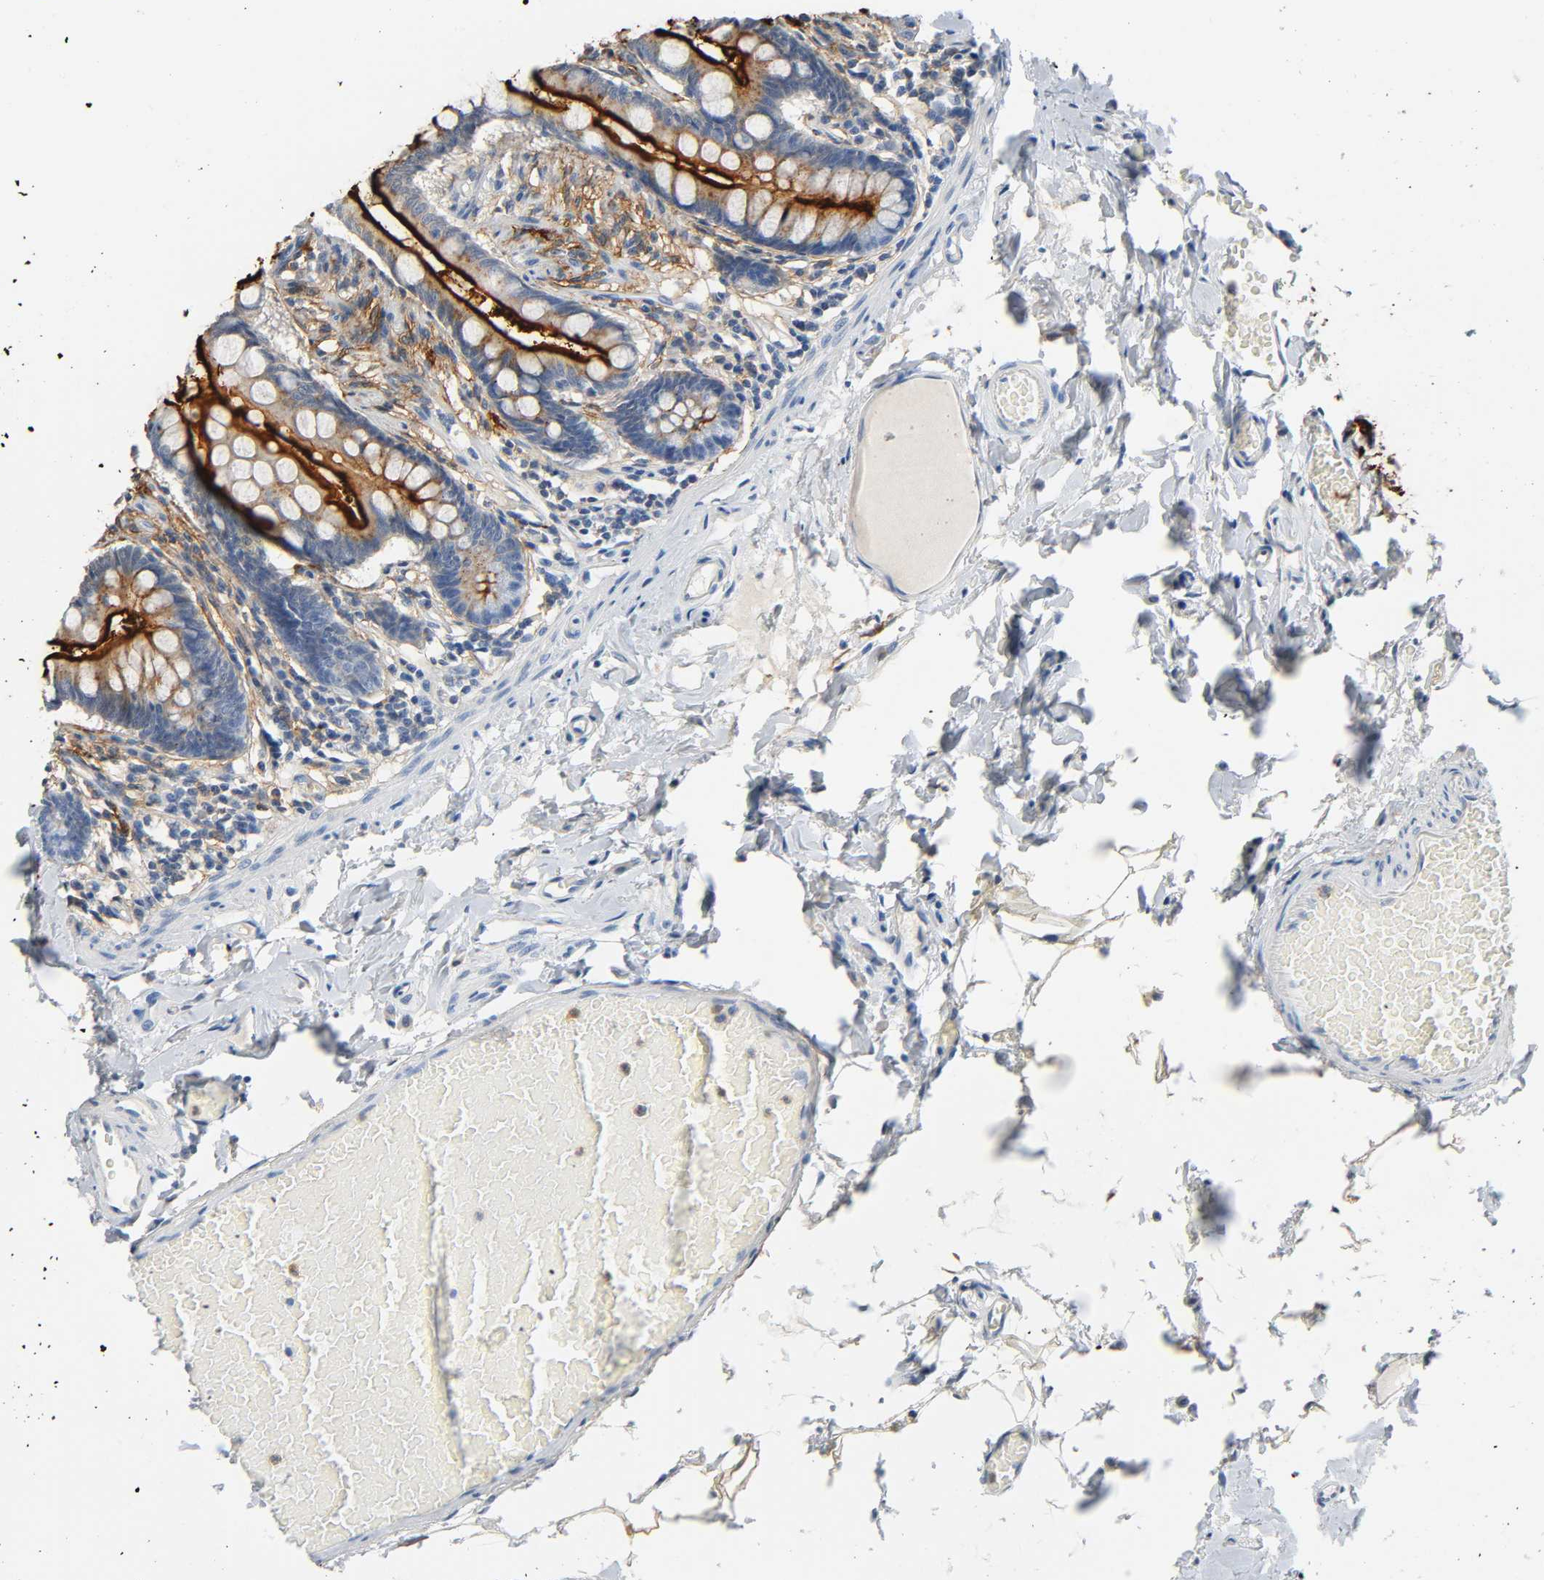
{"staining": {"intensity": "strong", "quantity": ">75%", "location": "cytoplasmic/membranous"}, "tissue": "small intestine", "cell_type": "Glandular cells", "image_type": "normal", "snomed": [{"axis": "morphology", "description": "Normal tissue, NOS"}, {"axis": "topography", "description": "Small intestine"}], "caption": "The immunohistochemical stain labels strong cytoplasmic/membranous positivity in glandular cells of benign small intestine. (DAB (3,3'-diaminobenzidine) IHC with brightfield microscopy, high magnification).", "gene": "ANPEP", "patient": {"sex": "male", "age": 41}}